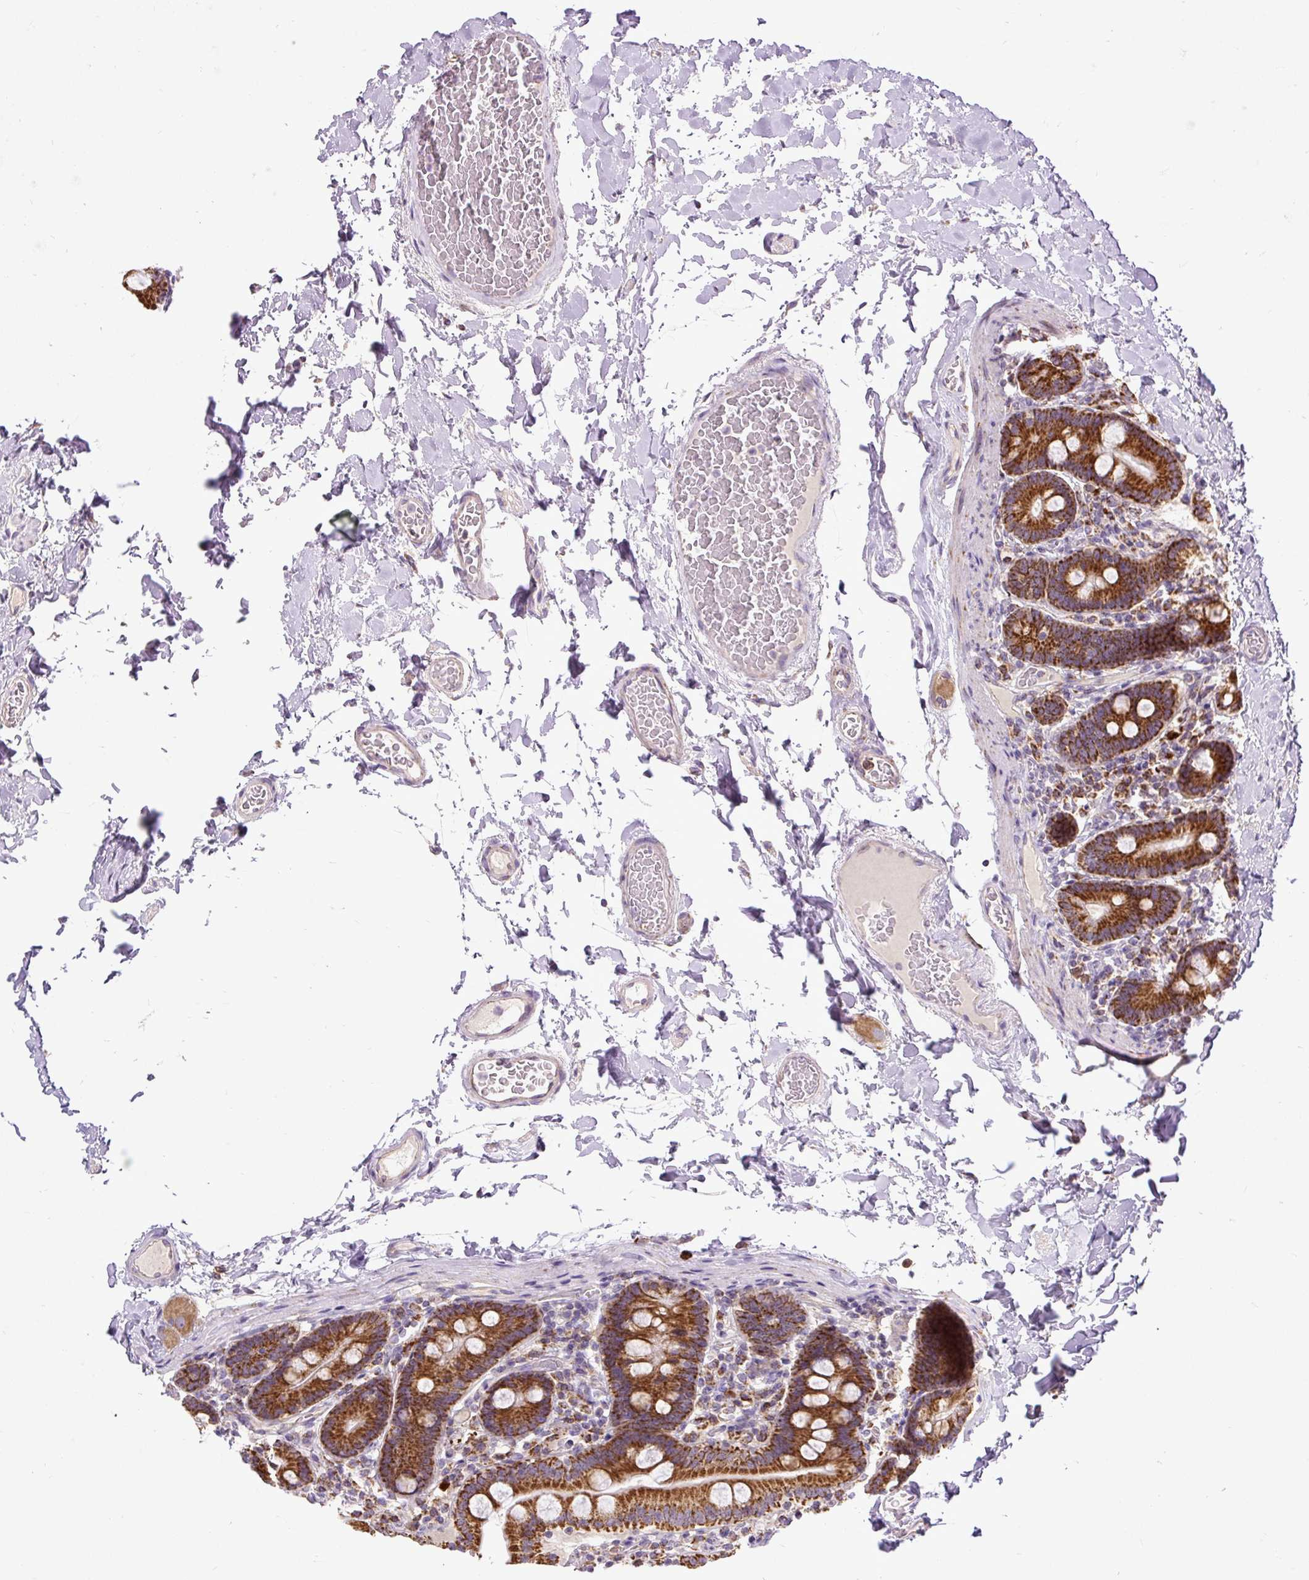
{"staining": {"intensity": "strong", "quantity": ">75%", "location": "cytoplasmic/membranous"}, "tissue": "duodenum", "cell_type": "Glandular cells", "image_type": "normal", "snomed": [{"axis": "morphology", "description": "Normal tissue, NOS"}, {"axis": "topography", "description": "Duodenum"}], "caption": "This histopathology image displays IHC staining of unremarkable duodenum, with high strong cytoplasmic/membranous staining in approximately >75% of glandular cells.", "gene": "TM2D3", "patient": {"sex": "male", "age": 55}}